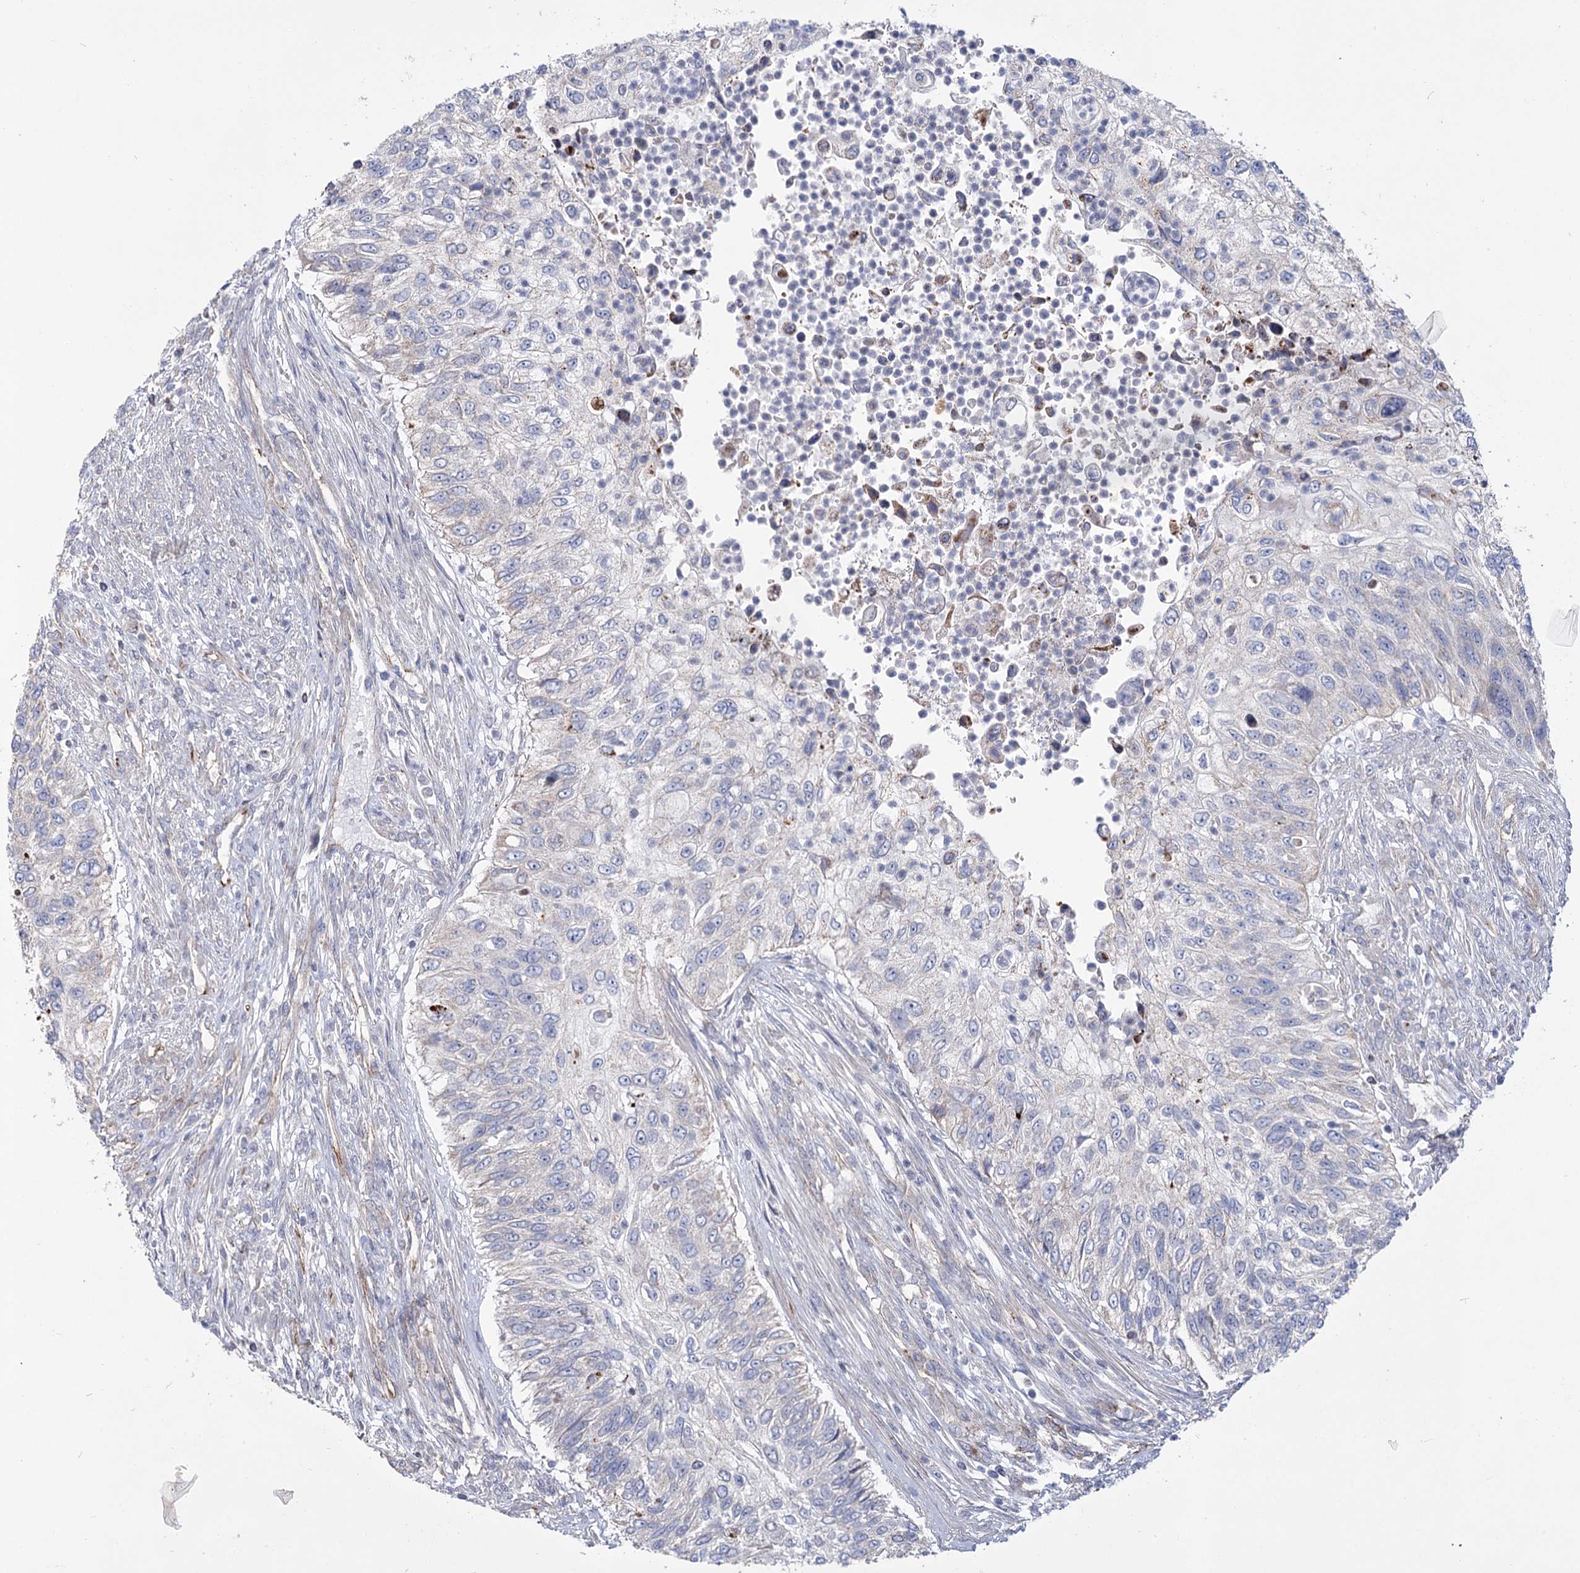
{"staining": {"intensity": "negative", "quantity": "none", "location": "none"}, "tissue": "urothelial cancer", "cell_type": "Tumor cells", "image_type": "cancer", "snomed": [{"axis": "morphology", "description": "Urothelial carcinoma, High grade"}, {"axis": "topography", "description": "Urinary bladder"}], "caption": "This histopathology image is of urothelial carcinoma (high-grade) stained with IHC to label a protein in brown with the nuclei are counter-stained blue. There is no positivity in tumor cells. (DAB (3,3'-diaminobenzidine) IHC with hematoxylin counter stain).", "gene": "TMEM164", "patient": {"sex": "female", "age": 60}}